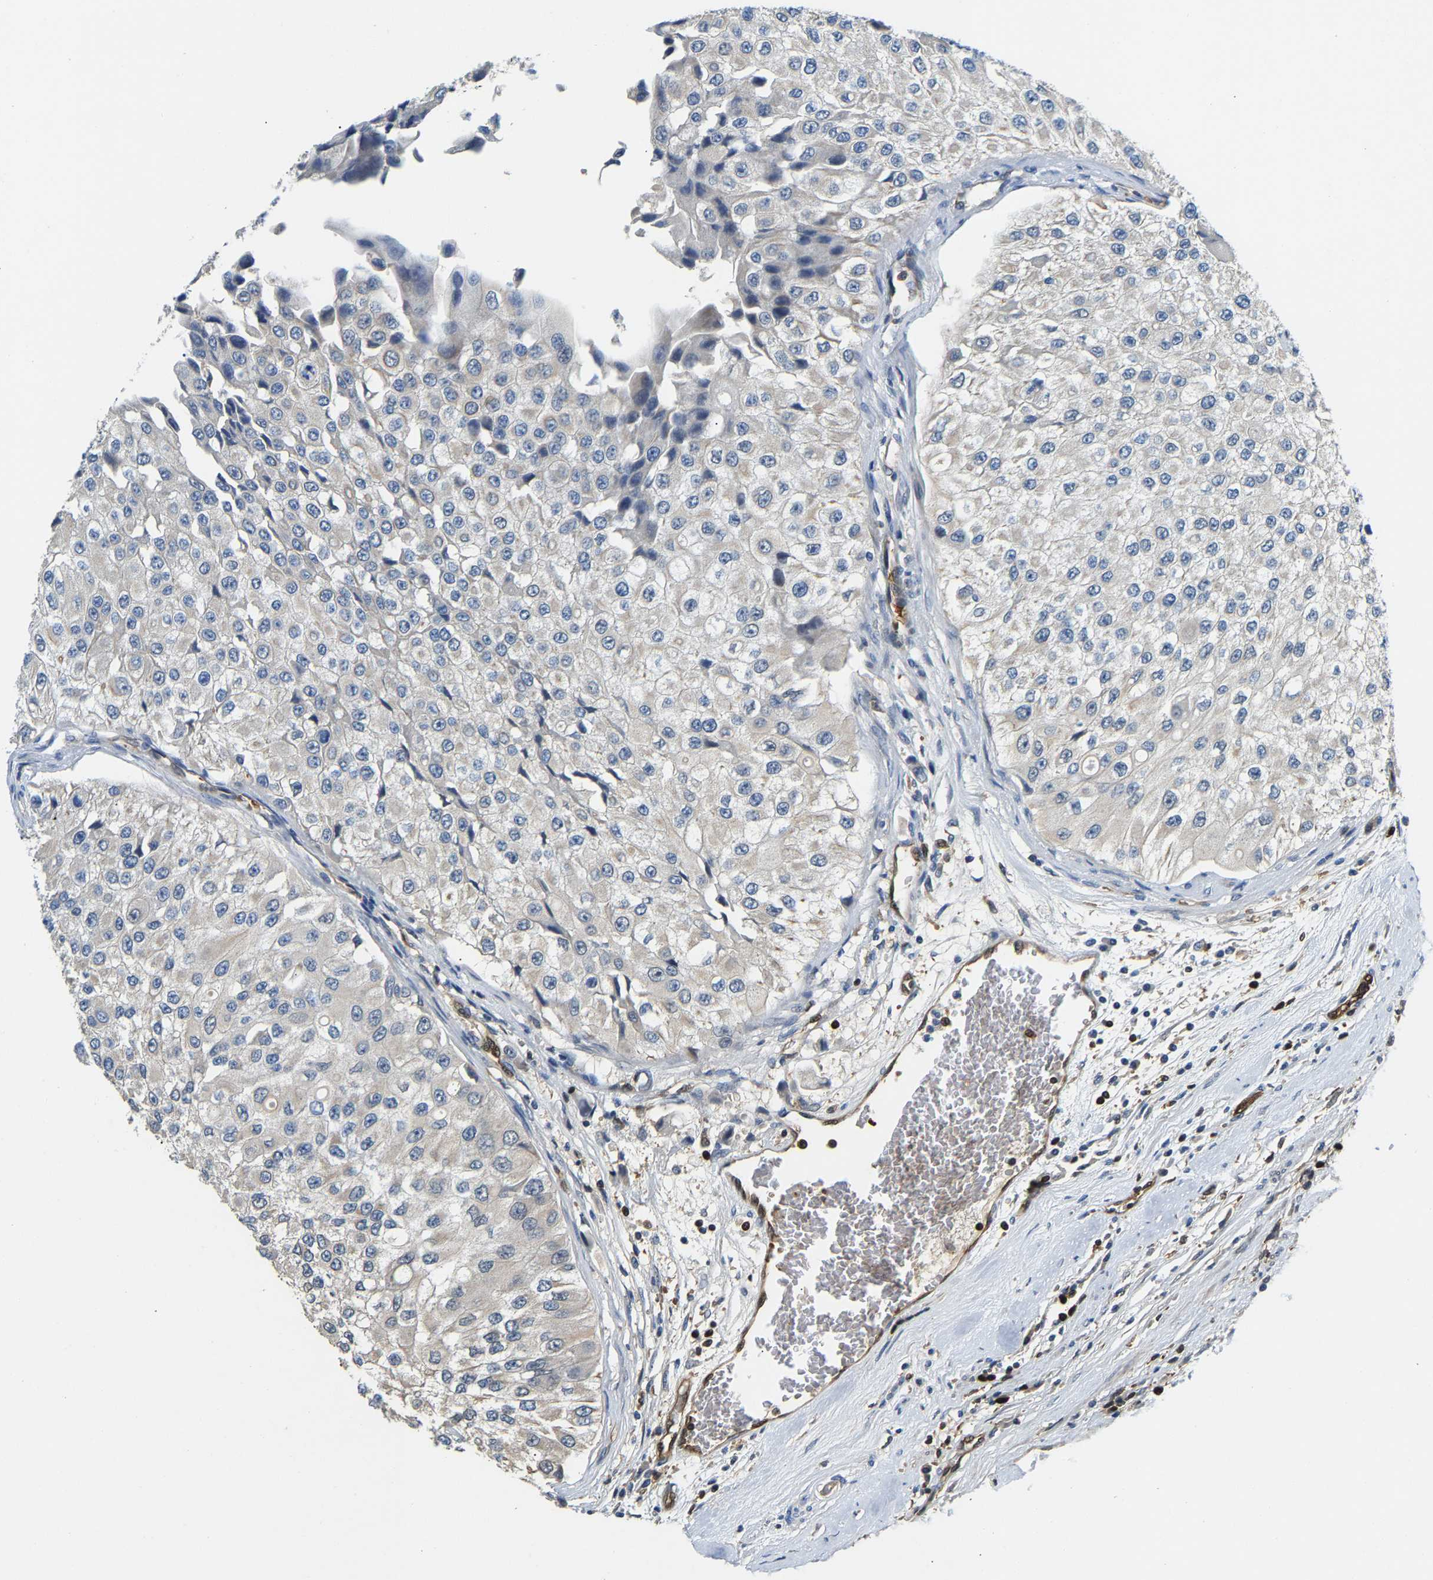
{"staining": {"intensity": "negative", "quantity": "none", "location": "none"}, "tissue": "urothelial cancer", "cell_type": "Tumor cells", "image_type": "cancer", "snomed": [{"axis": "morphology", "description": "Urothelial carcinoma, High grade"}, {"axis": "topography", "description": "Kidney"}, {"axis": "topography", "description": "Urinary bladder"}], "caption": "A high-resolution photomicrograph shows IHC staining of urothelial cancer, which reveals no significant expression in tumor cells.", "gene": "GIMAP7", "patient": {"sex": "male", "age": 77}}